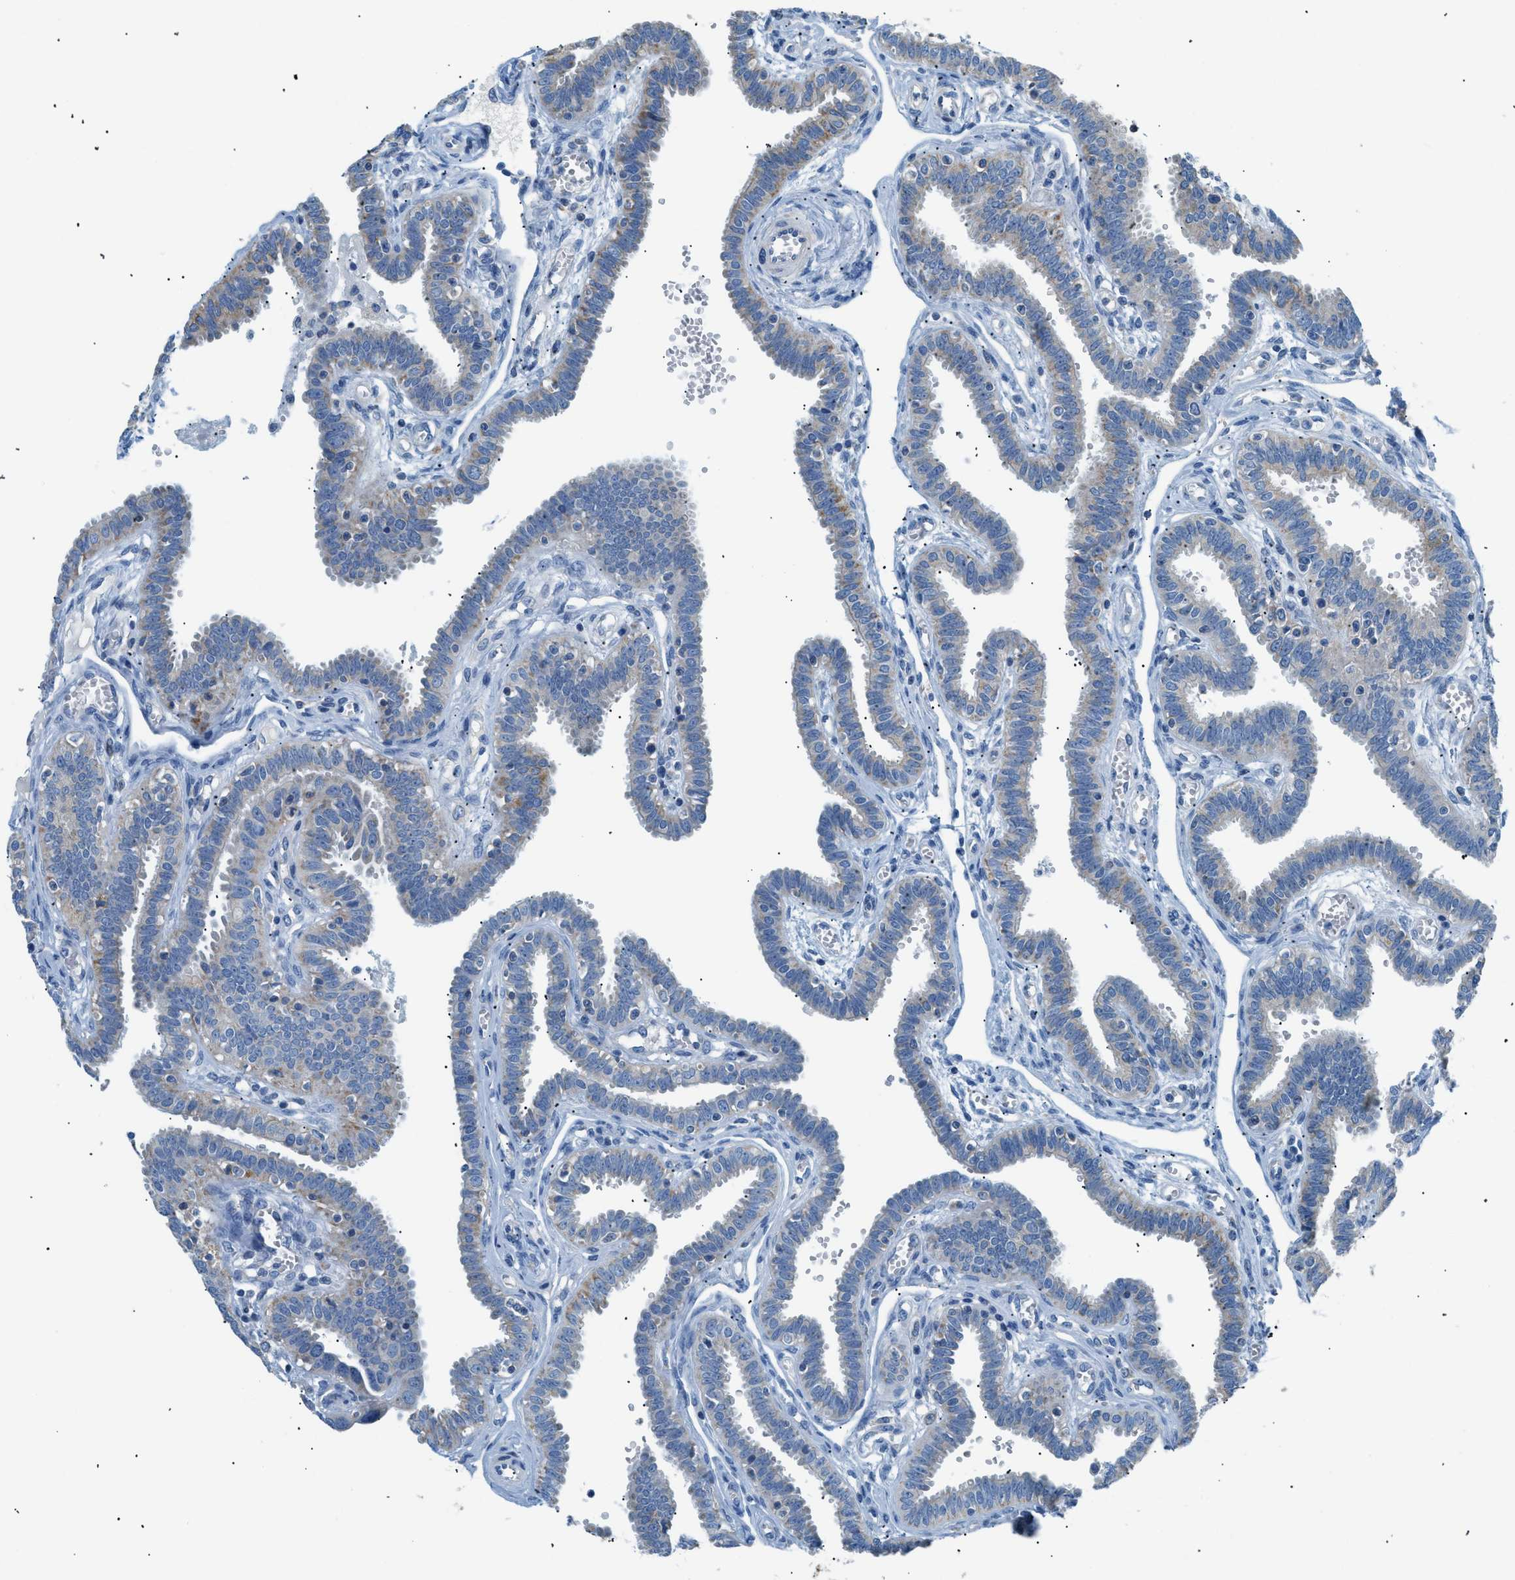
{"staining": {"intensity": "weak", "quantity": "<25%", "location": "cytoplasmic/membranous"}, "tissue": "fallopian tube", "cell_type": "Glandular cells", "image_type": "normal", "snomed": [{"axis": "morphology", "description": "Normal tissue, NOS"}, {"axis": "topography", "description": "Fallopian tube"}], "caption": "High magnification brightfield microscopy of normal fallopian tube stained with DAB (3,3'-diaminobenzidine) (brown) and counterstained with hematoxylin (blue): glandular cells show no significant positivity.", "gene": "ILDR1", "patient": {"sex": "female", "age": 32}}